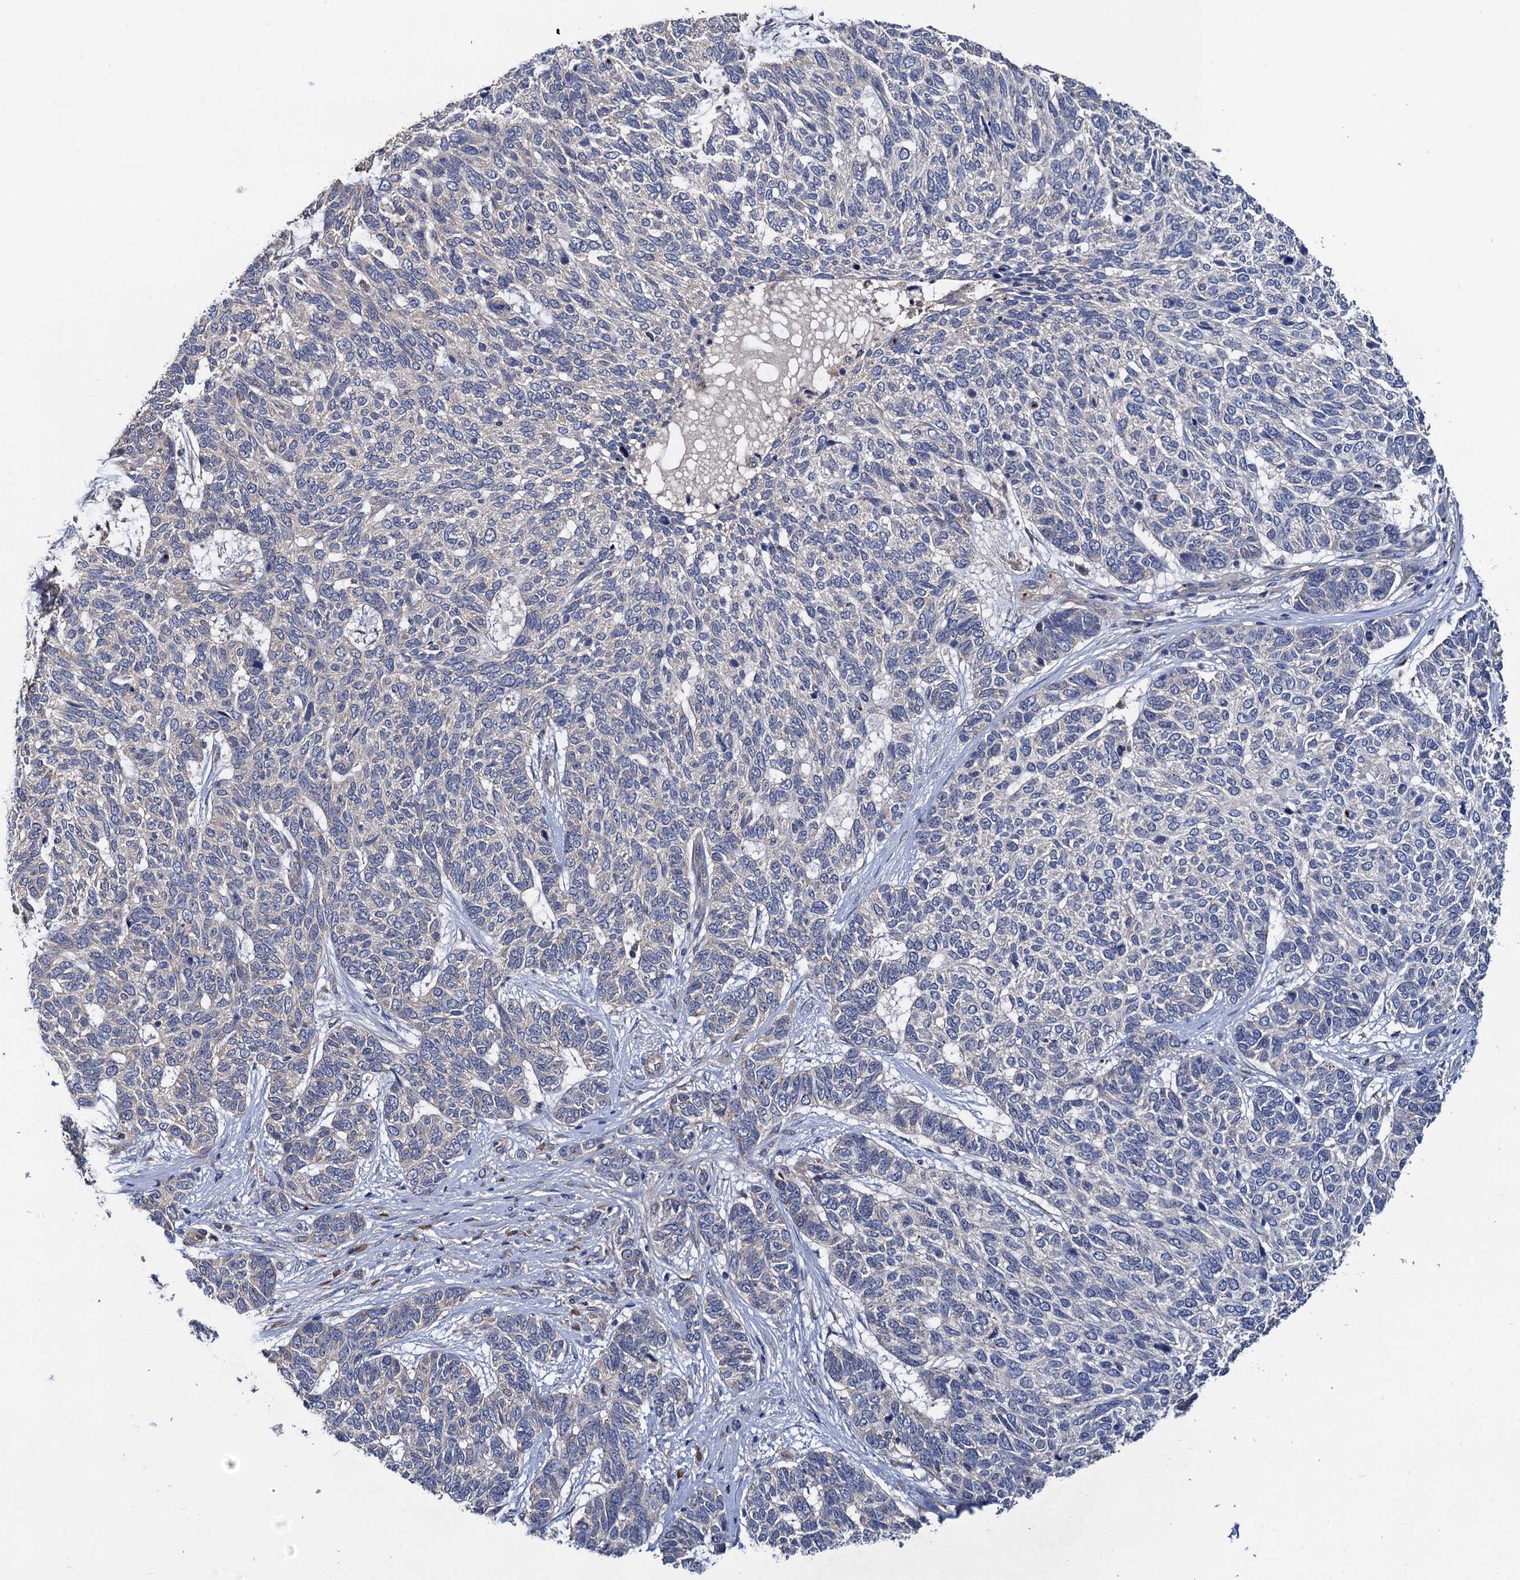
{"staining": {"intensity": "negative", "quantity": "none", "location": "none"}, "tissue": "skin cancer", "cell_type": "Tumor cells", "image_type": "cancer", "snomed": [{"axis": "morphology", "description": "Basal cell carcinoma"}, {"axis": "topography", "description": "Skin"}], "caption": "Human basal cell carcinoma (skin) stained for a protein using immunohistochemistry shows no expression in tumor cells.", "gene": "TRMT112", "patient": {"sex": "female", "age": 65}}